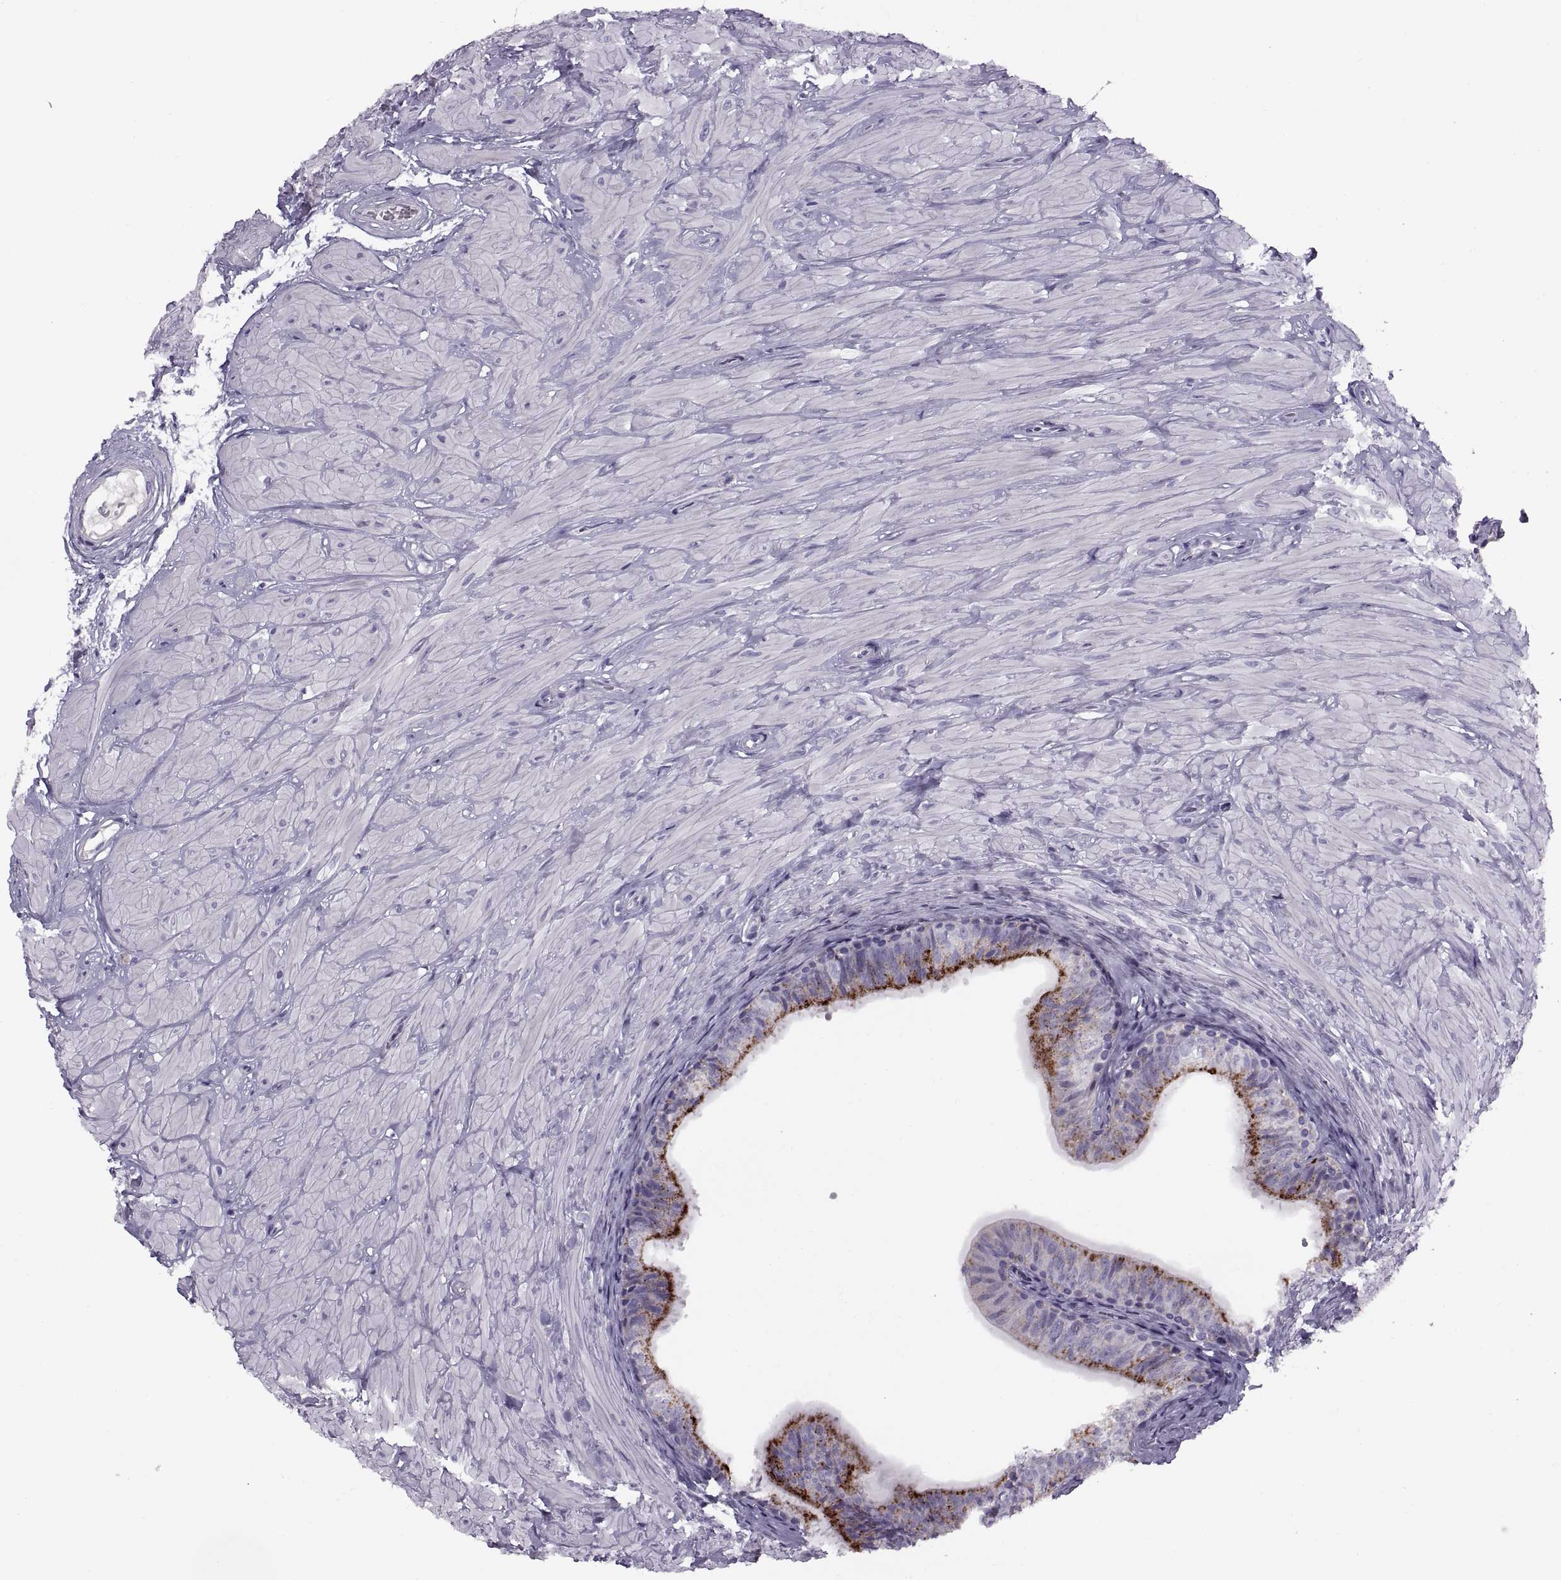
{"staining": {"intensity": "negative", "quantity": "none", "location": "none"}, "tissue": "epididymis", "cell_type": "Glandular cells", "image_type": "normal", "snomed": [{"axis": "morphology", "description": "Normal tissue, NOS"}, {"axis": "topography", "description": "Epididymis"}, {"axis": "topography", "description": "Vas deferens"}], "caption": "Immunohistochemistry micrograph of normal epididymis: epididymis stained with DAB exhibits no significant protein staining in glandular cells.", "gene": "CALCR", "patient": {"sex": "male", "age": 23}}